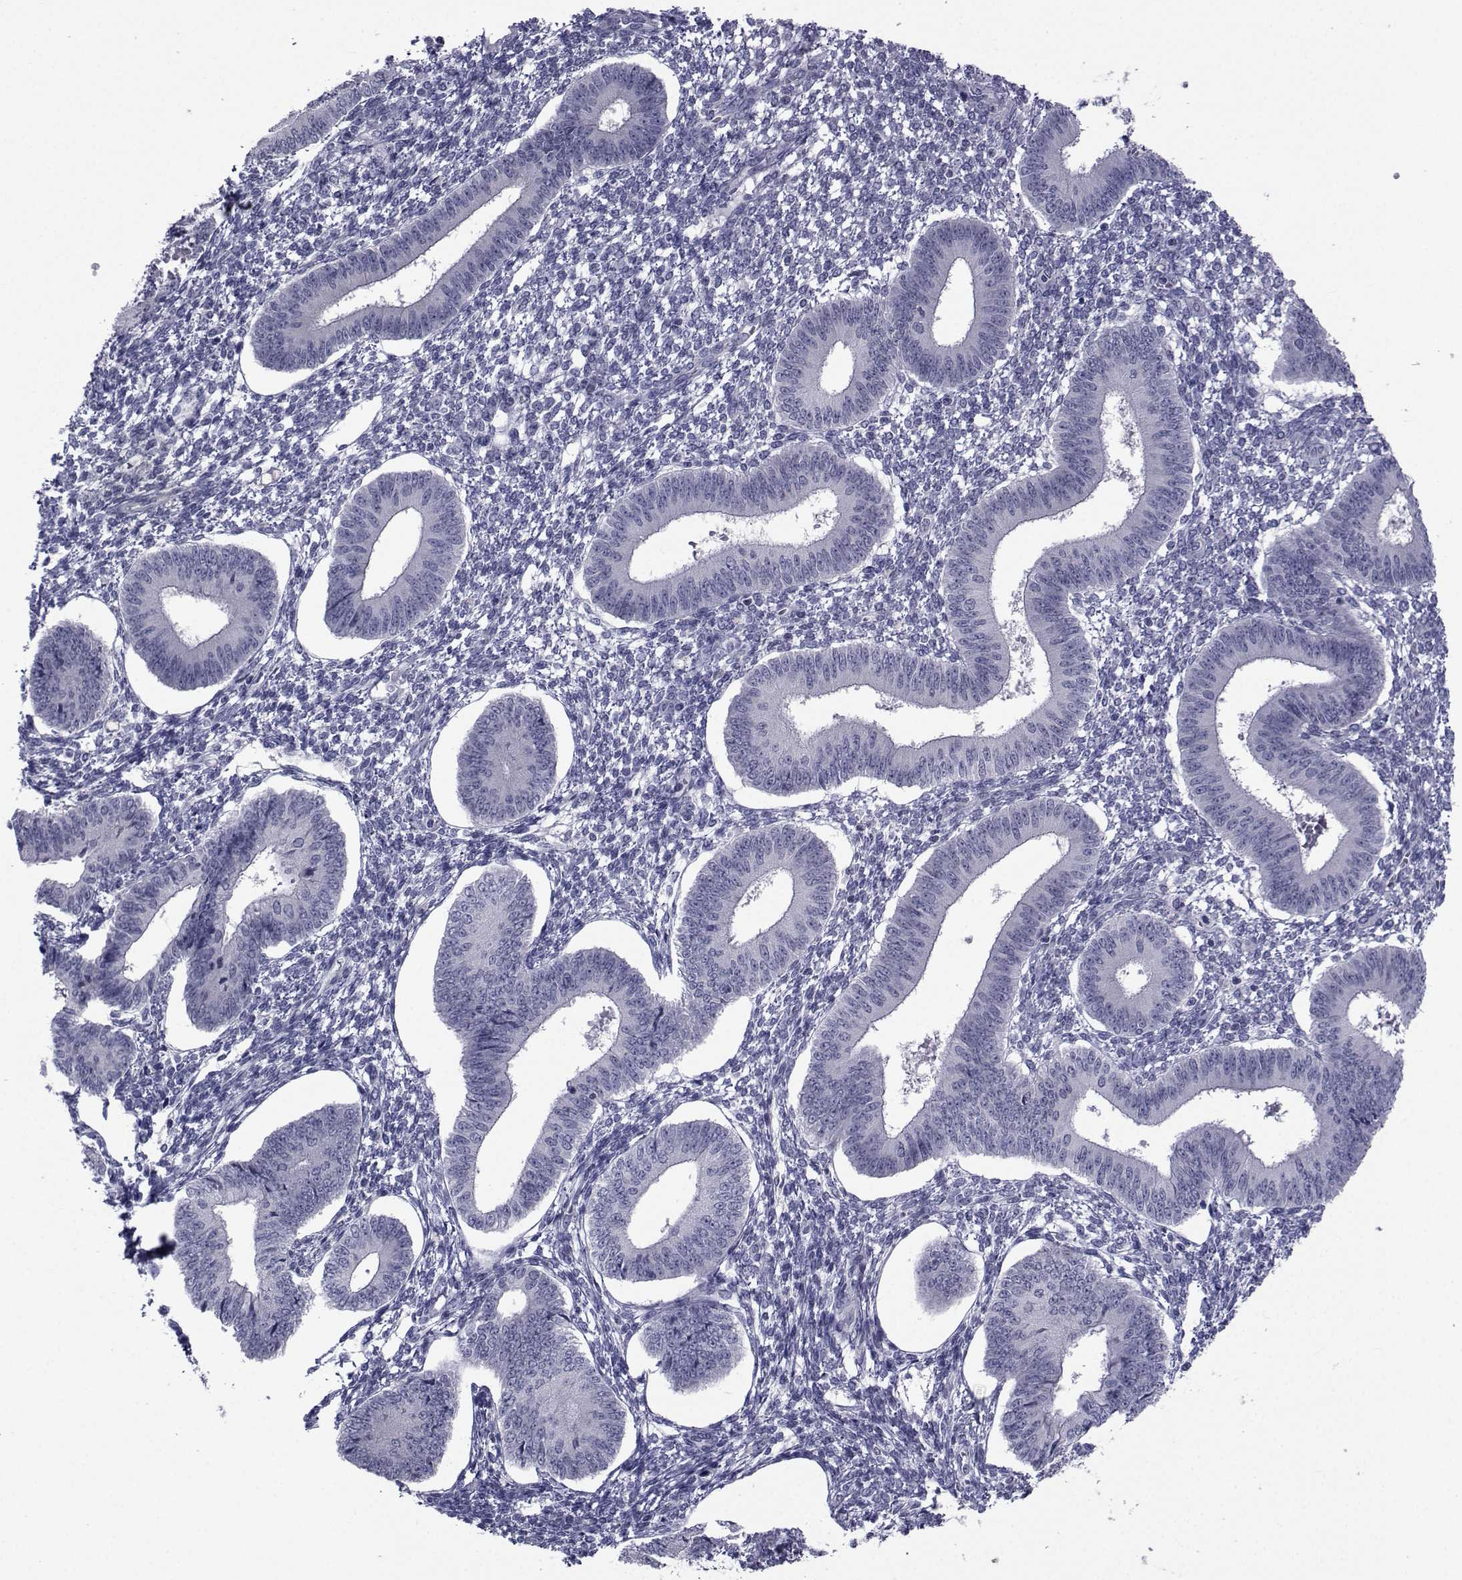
{"staining": {"intensity": "negative", "quantity": "none", "location": "none"}, "tissue": "endometrium", "cell_type": "Cells in endometrial stroma", "image_type": "normal", "snomed": [{"axis": "morphology", "description": "Normal tissue, NOS"}, {"axis": "topography", "description": "Endometrium"}], "caption": "The image demonstrates no staining of cells in endometrial stroma in unremarkable endometrium. The staining was performed using DAB (3,3'-diaminobenzidine) to visualize the protein expression in brown, while the nuclei were stained in blue with hematoxylin (Magnification: 20x).", "gene": "CHRNA1", "patient": {"sex": "female", "age": 42}}